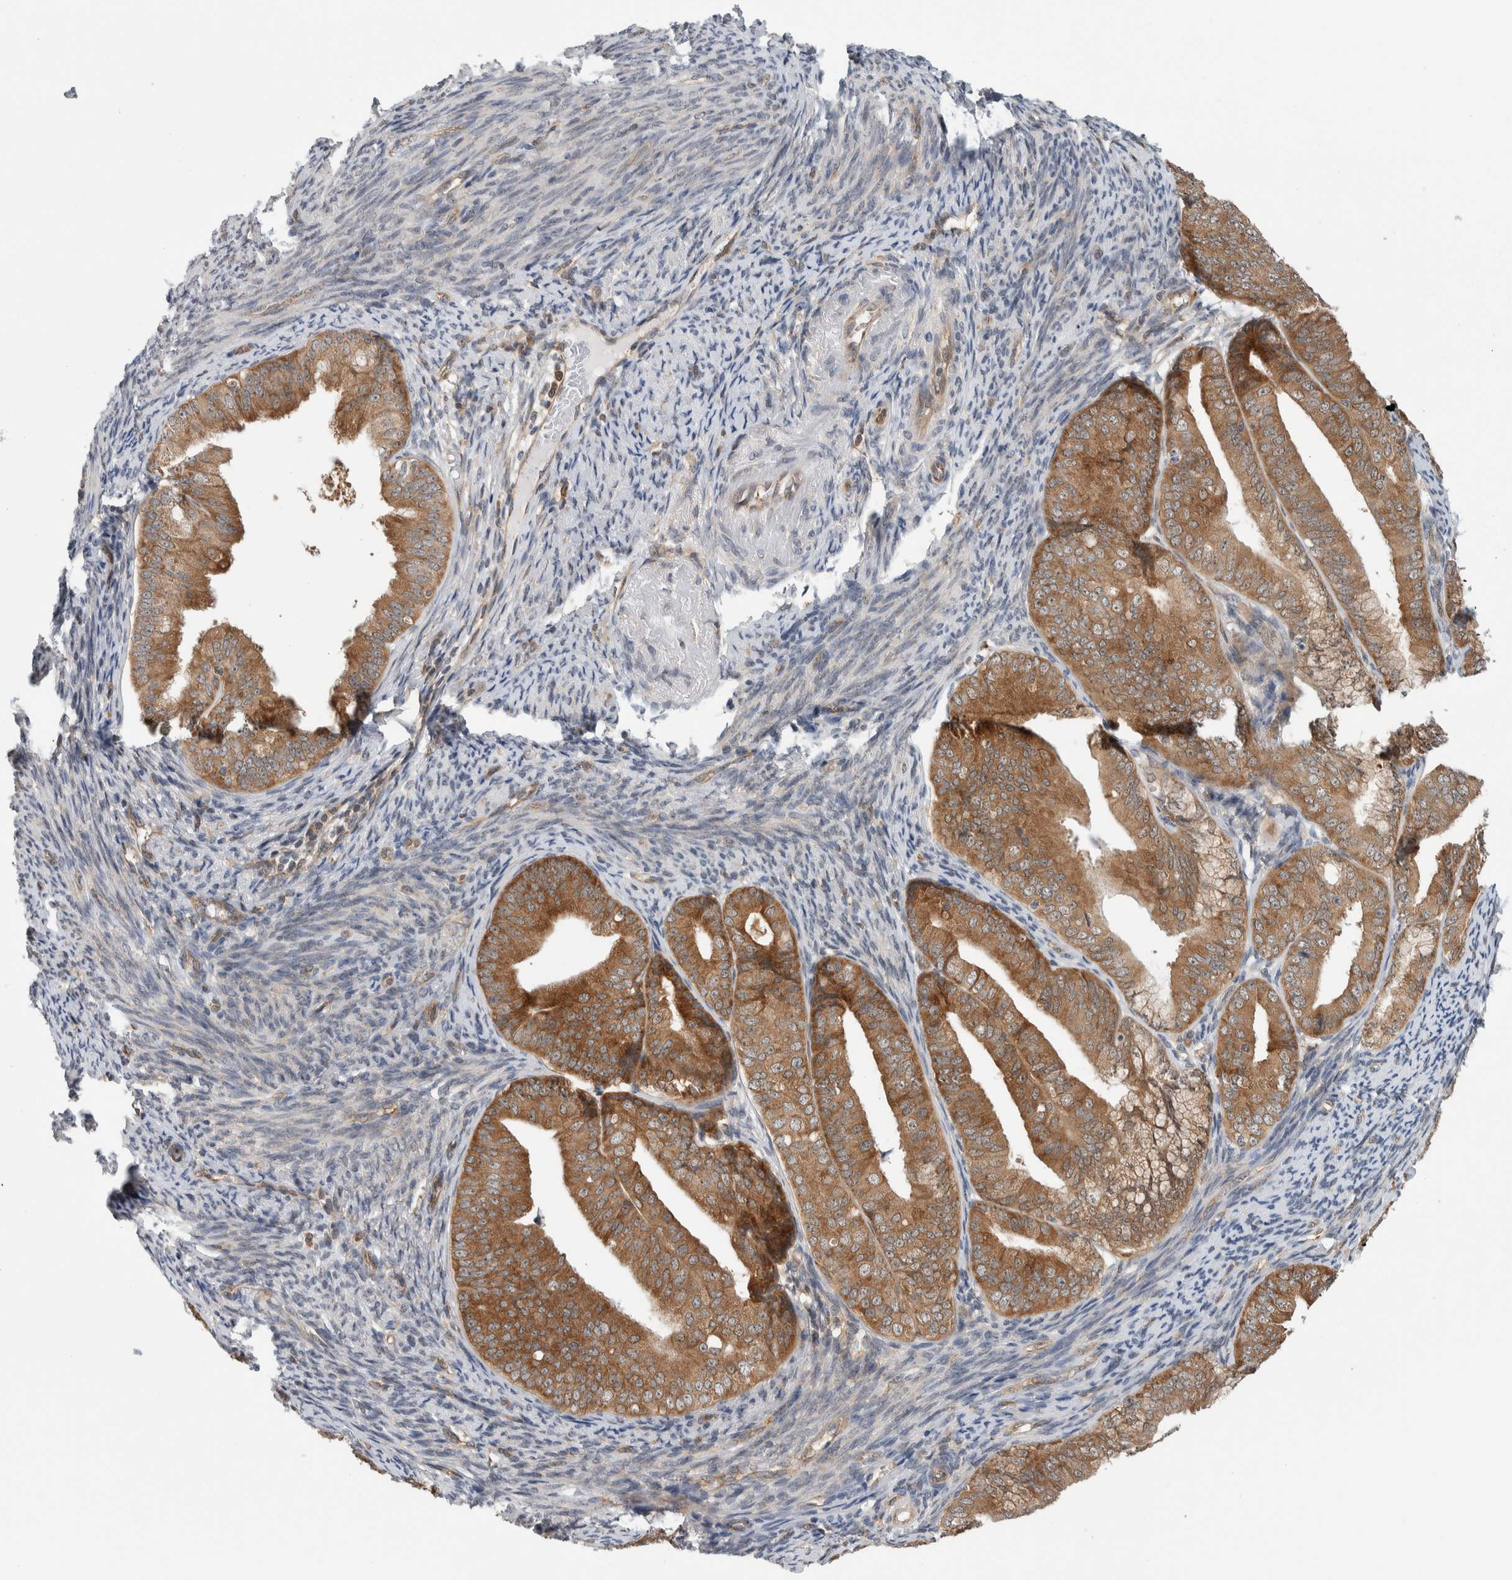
{"staining": {"intensity": "moderate", "quantity": ">75%", "location": "cytoplasmic/membranous"}, "tissue": "endometrial cancer", "cell_type": "Tumor cells", "image_type": "cancer", "snomed": [{"axis": "morphology", "description": "Adenocarcinoma, NOS"}, {"axis": "topography", "description": "Endometrium"}], "caption": "Protein staining of endometrial cancer (adenocarcinoma) tissue demonstrates moderate cytoplasmic/membranous staining in approximately >75% of tumor cells.", "gene": "CCDC43", "patient": {"sex": "female", "age": 63}}